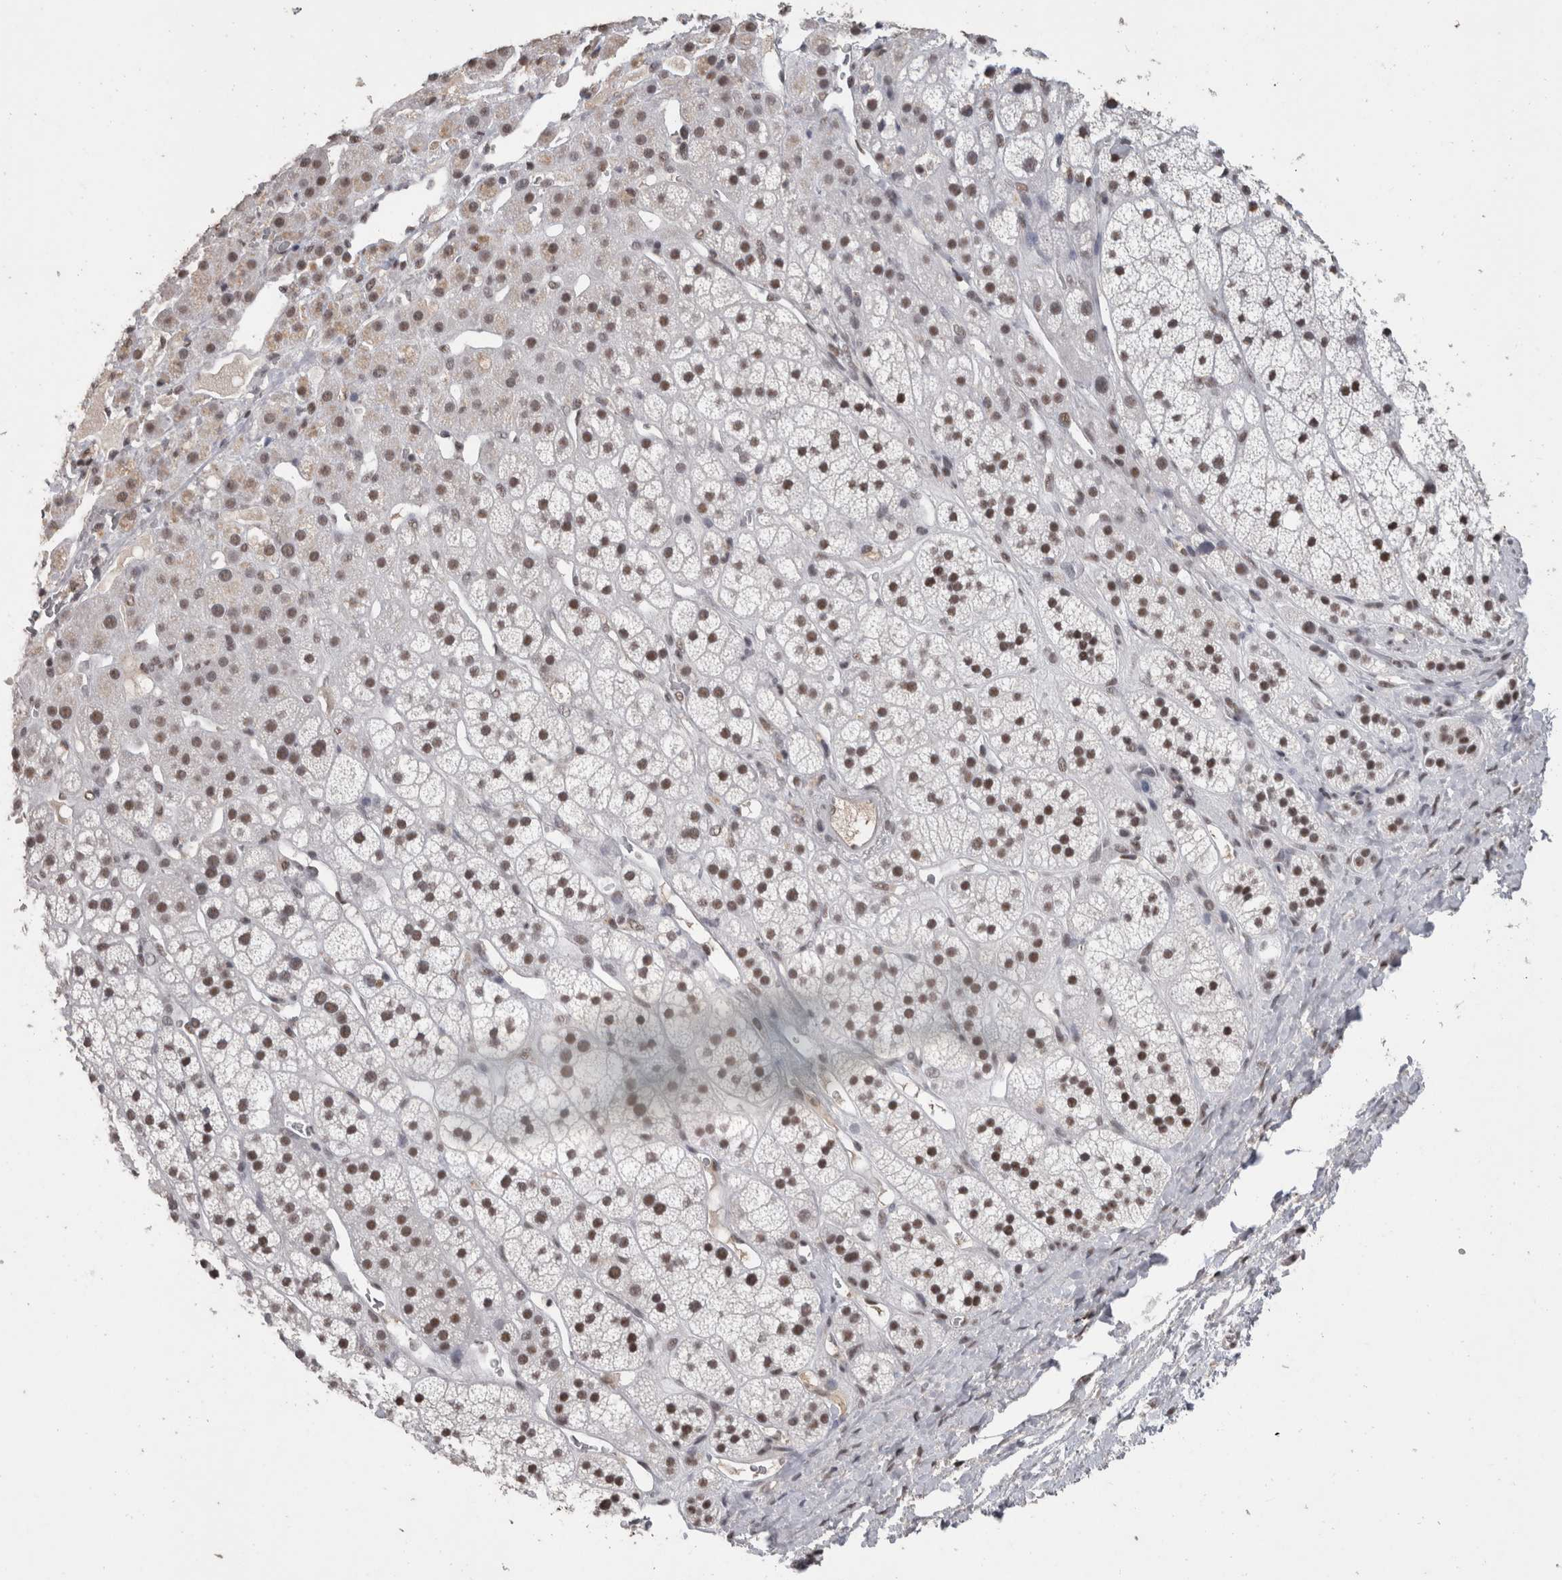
{"staining": {"intensity": "moderate", "quantity": "25%-75%", "location": "nuclear"}, "tissue": "adrenal gland", "cell_type": "Glandular cells", "image_type": "normal", "snomed": [{"axis": "morphology", "description": "Normal tissue, NOS"}, {"axis": "topography", "description": "Adrenal gland"}], "caption": "A high-resolution image shows immunohistochemistry staining of normal adrenal gland, which demonstrates moderate nuclear staining in approximately 25%-75% of glandular cells. Immunohistochemistry stains the protein of interest in brown and the nuclei are stained blue.", "gene": "DDX17", "patient": {"sex": "male", "age": 56}}